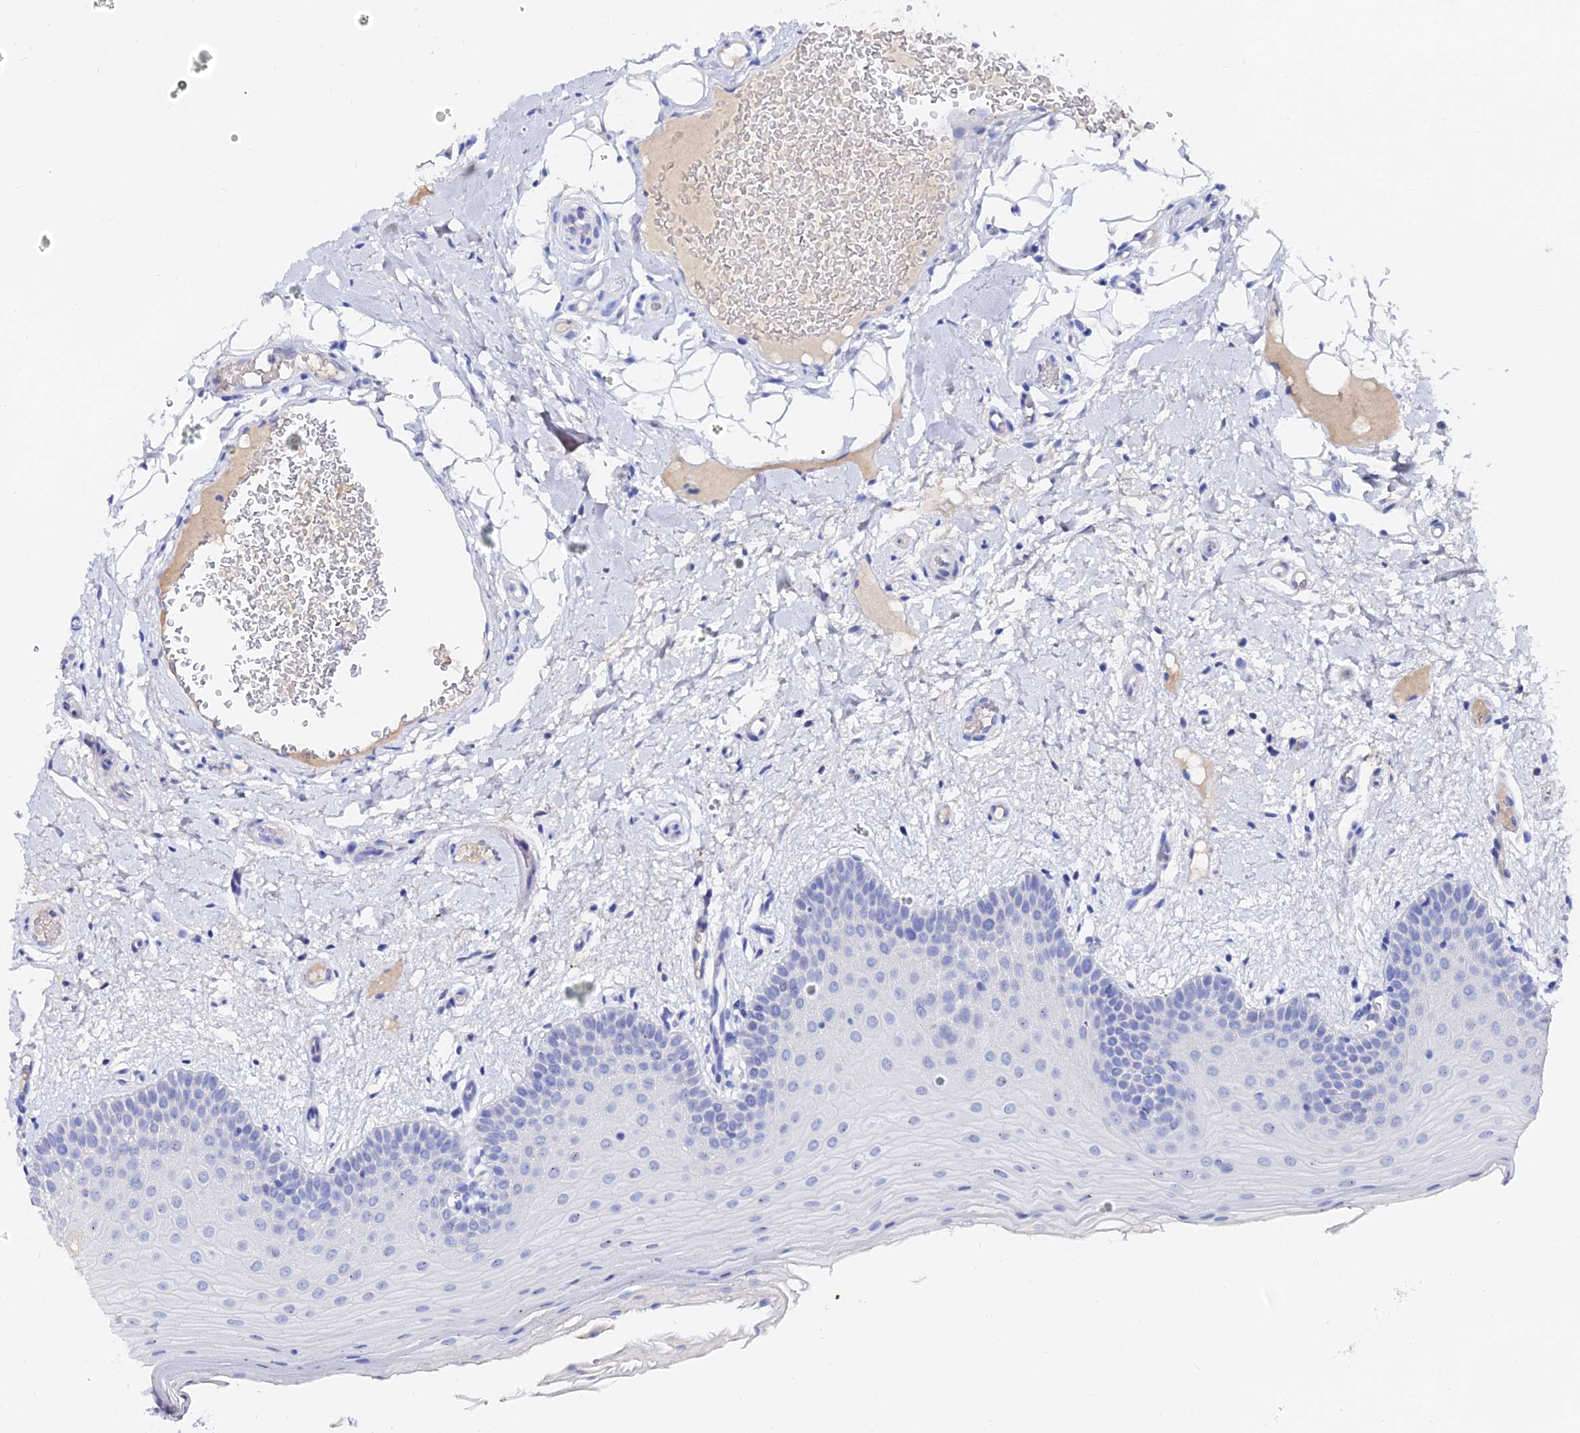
{"staining": {"intensity": "strong", "quantity": "<25%", "location": "cytoplasmic/membranous"}, "tissue": "oral mucosa", "cell_type": "Squamous epithelial cells", "image_type": "normal", "snomed": [{"axis": "morphology", "description": "Normal tissue, NOS"}, {"axis": "topography", "description": "Oral tissue"}, {"axis": "topography", "description": "Tounge, NOS"}], "caption": "Strong cytoplasmic/membranous expression is present in about <25% of squamous epithelial cells in normal oral mucosa.", "gene": "KRT17", "patient": {"sex": "male", "age": 47}}